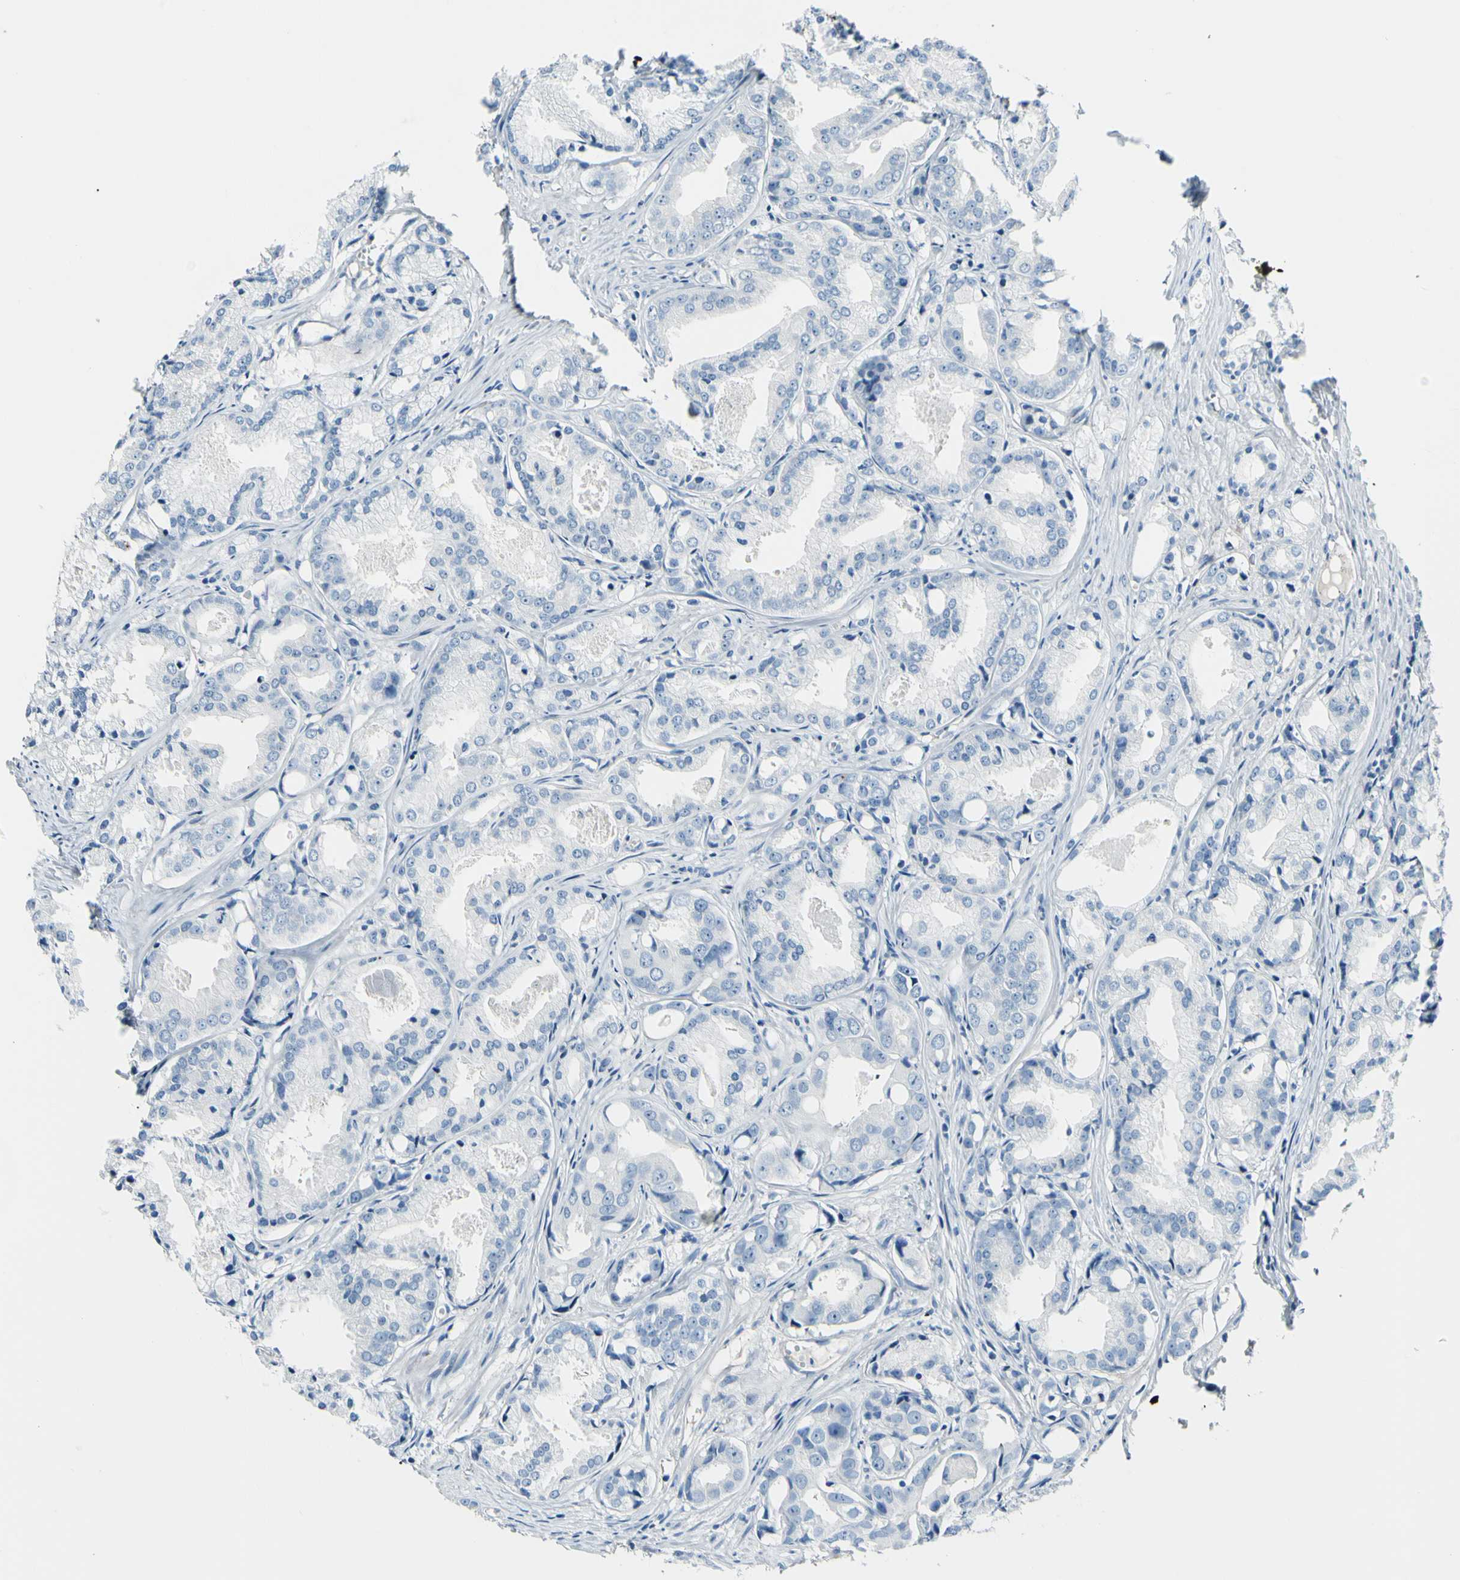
{"staining": {"intensity": "negative", "quantity": "none", "location": "none"}, "tissue": "prostate cancer", "cell_type": "Tumor cells", "image_type": "cancer", "snomed": [{"axis": "morphology", "description": "Adenocarcinoma, Low grade"}, {"axis": "topography", "description": "Prostate"}], "caption": "Human adenocarcinoma (low-grade) (prostate) stained for a protein using immunohistochemistry exhibits no staining in tumor cells.", "gene": "COL6A3", "patient": {"sex": "male", "age": 72}}